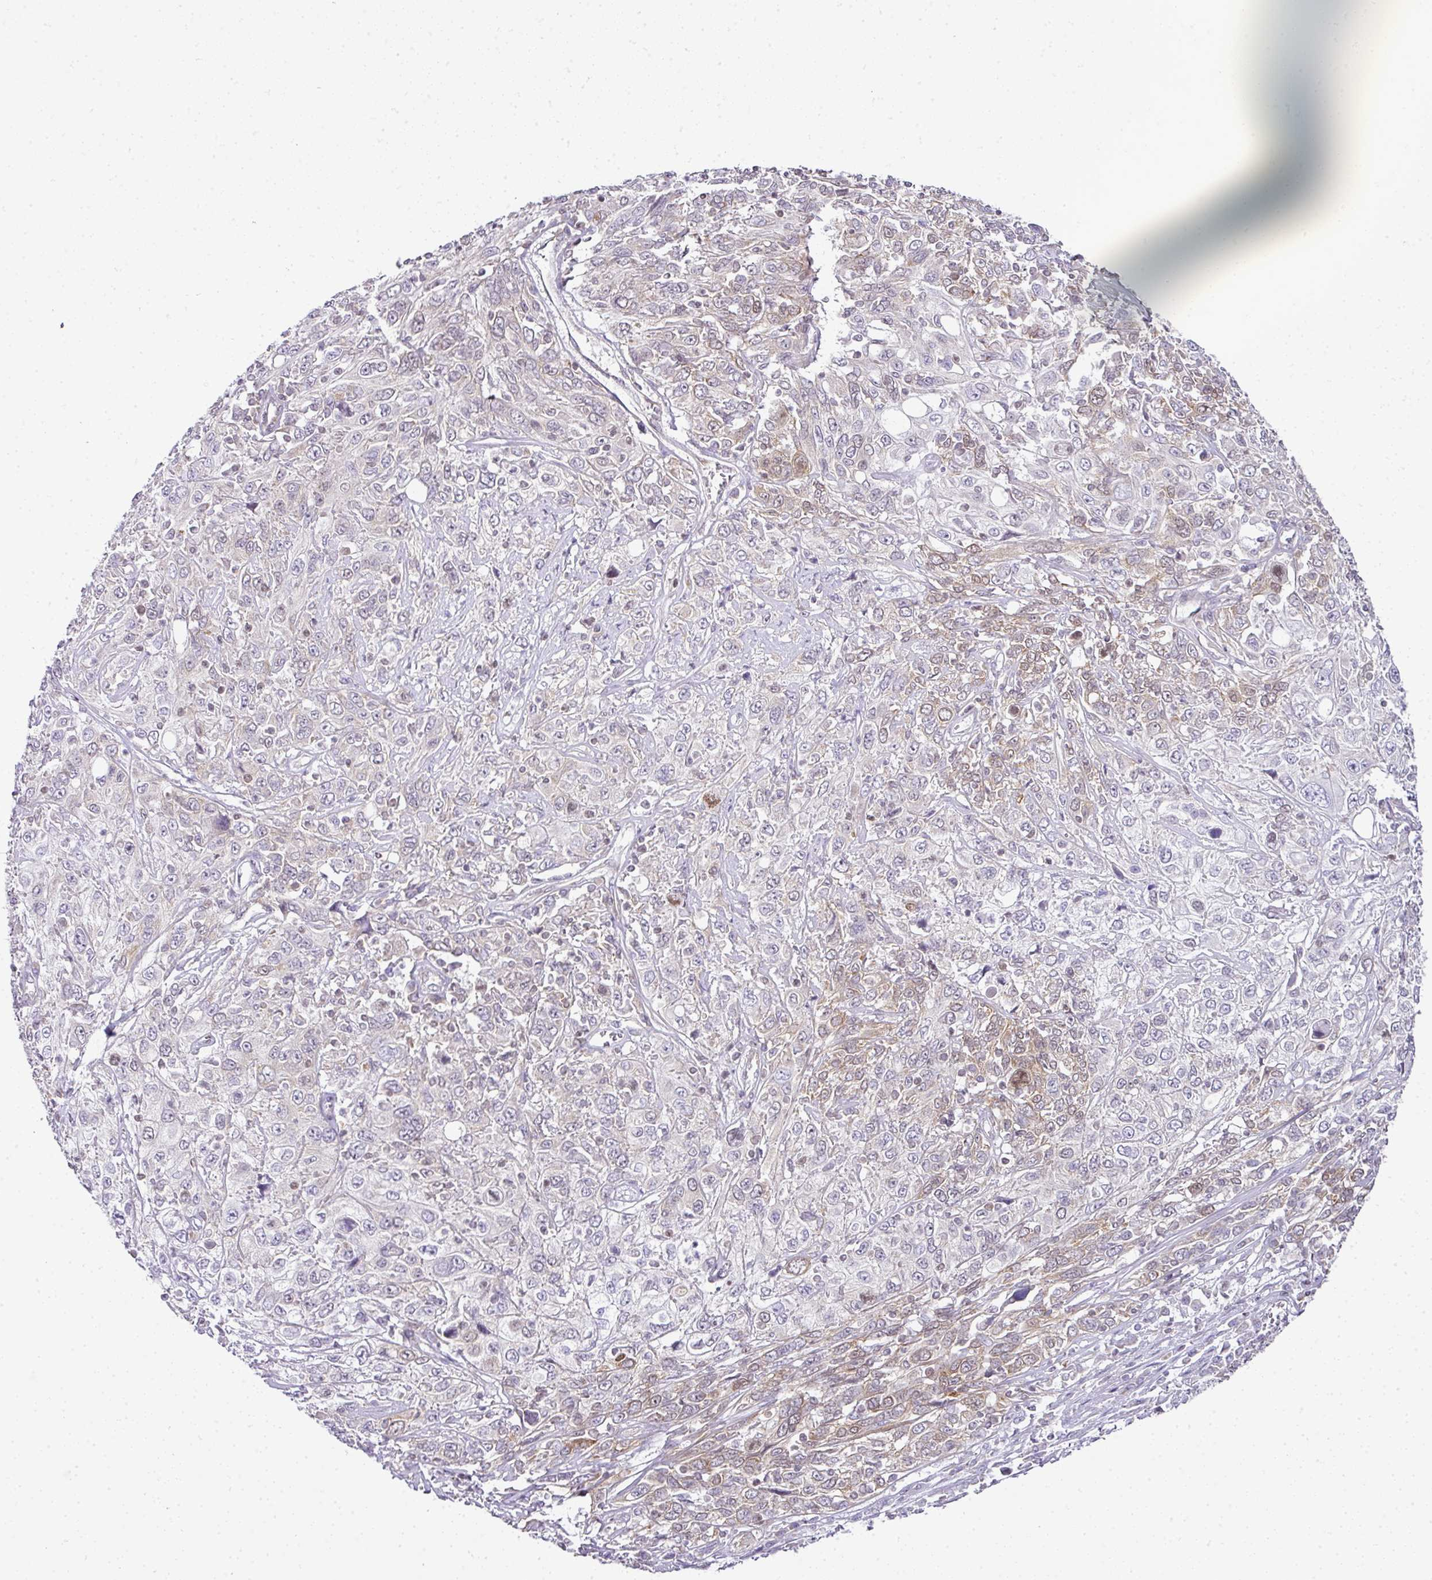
{"staining": {"intensity": "weak", "quantity": "<25%", "location": "cytoplasmic/membranous"}, "tissue": "cervical cancer", "cell_type": "Tumor cells", "image_type": "cancer", "snomed": [{"axis": "morphology", "description": "Squamous cell carcinoma, NOS"}, {"axis": "topography", "description": "Cervix"}], "caption": "IHC micrograph of squamous cell carcinoma (cervical) stained for a protein (brown), which demonstrates no positivity in tumor cells. (Immunohistochemistry, brightfield microscopy, high magnification).", "gene": "FAM32A", "patient": {"sex": "female", "age": 46}}